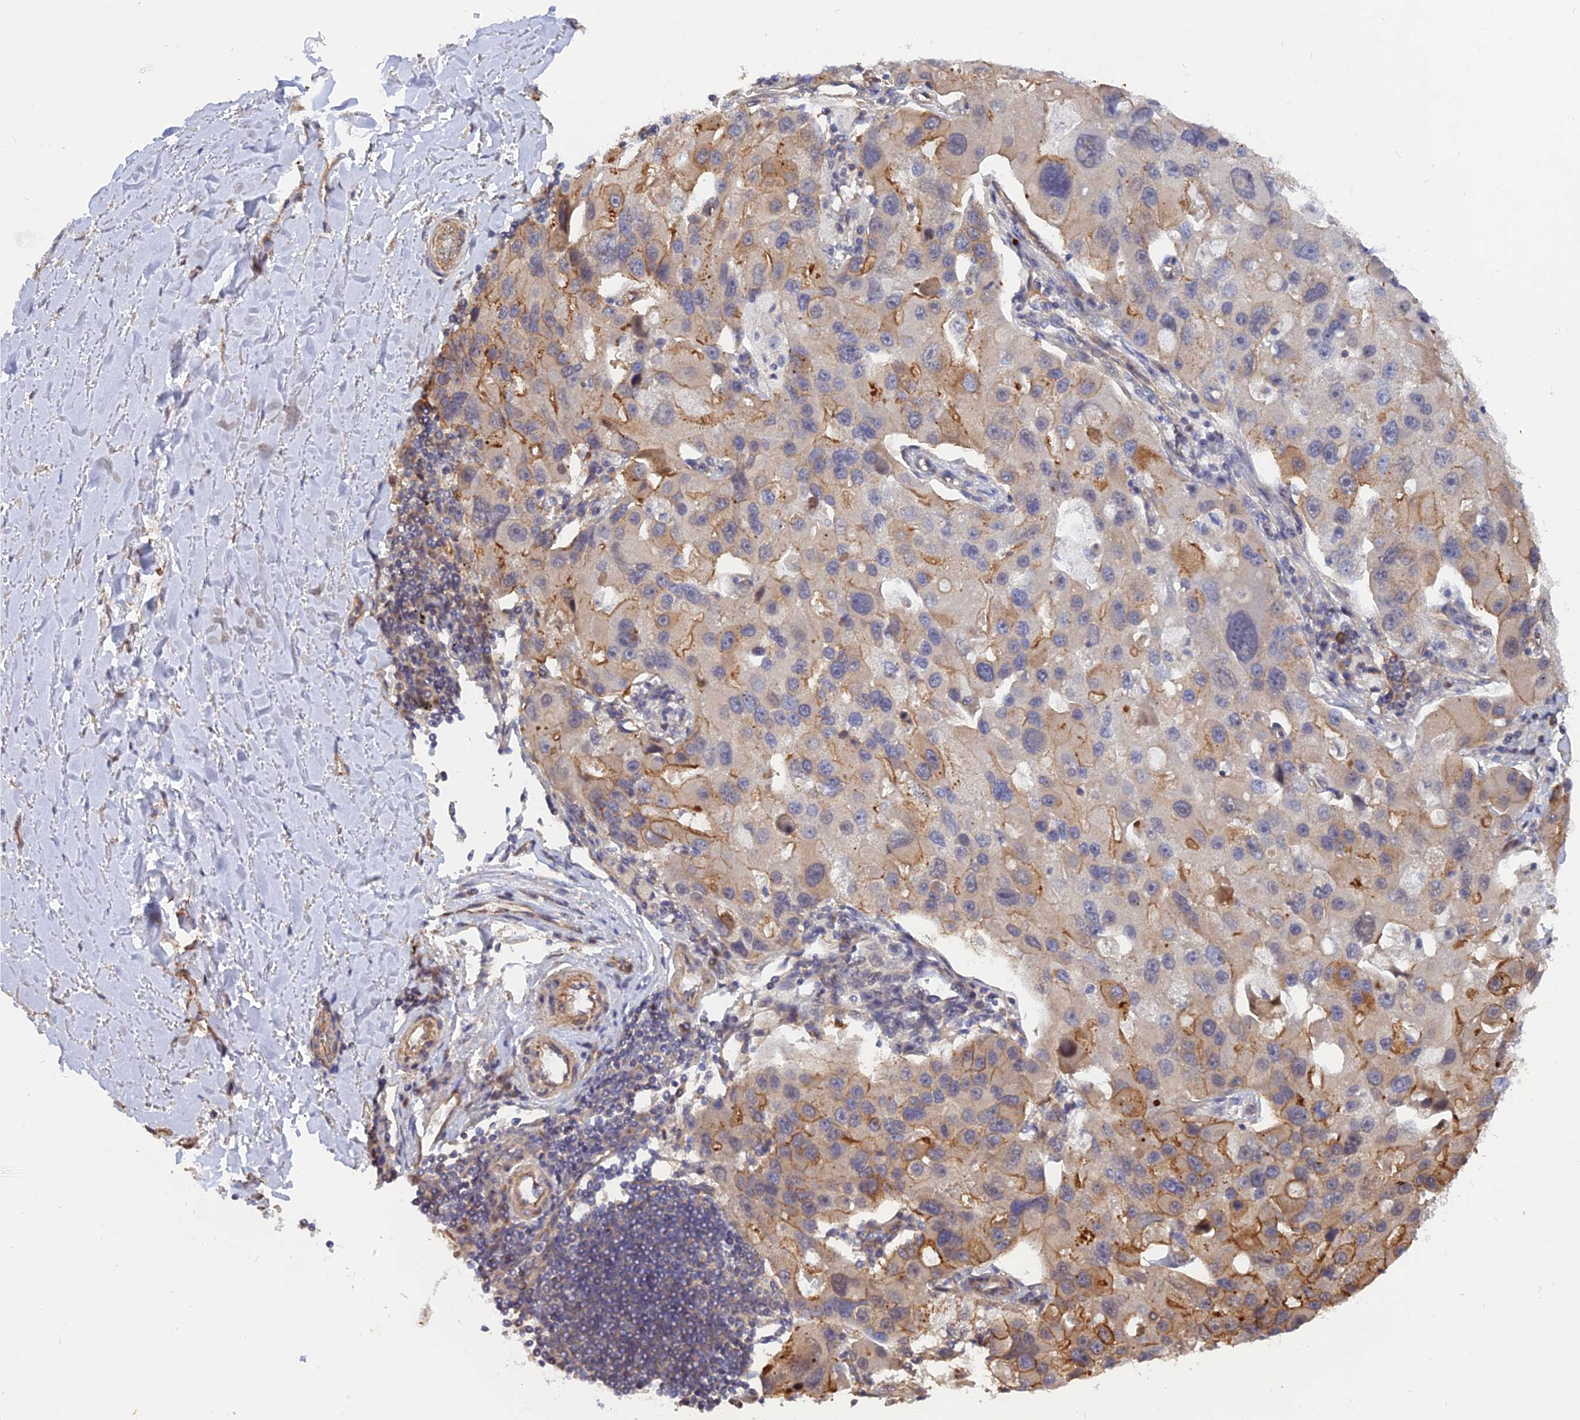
{"staining": {"intensity": "moderate", "quantity": "25%-75%", "location": "cytoplasmic/membranous"}, "tissue": "lung cancer", "cell_type": "Tumor cells", "image_type": "cancer", "snomed": [{"axis": "morphology", "description": "Adenocarcinoma, NOS"}, {"axis": "topography", "description": "Lung"}], "caption": "Immunohistochemistry (DAB) staining of lung cancer (adenocarcinoma) displays moderate cytoplasmic/membranous protein positivity in approximately 25%-75% of tumor cells. (brown staining indicates protein expression, while blue staining denotes nuclei).", "gene": "WDR41", "patient": {"sex": "female", "age": 54}}